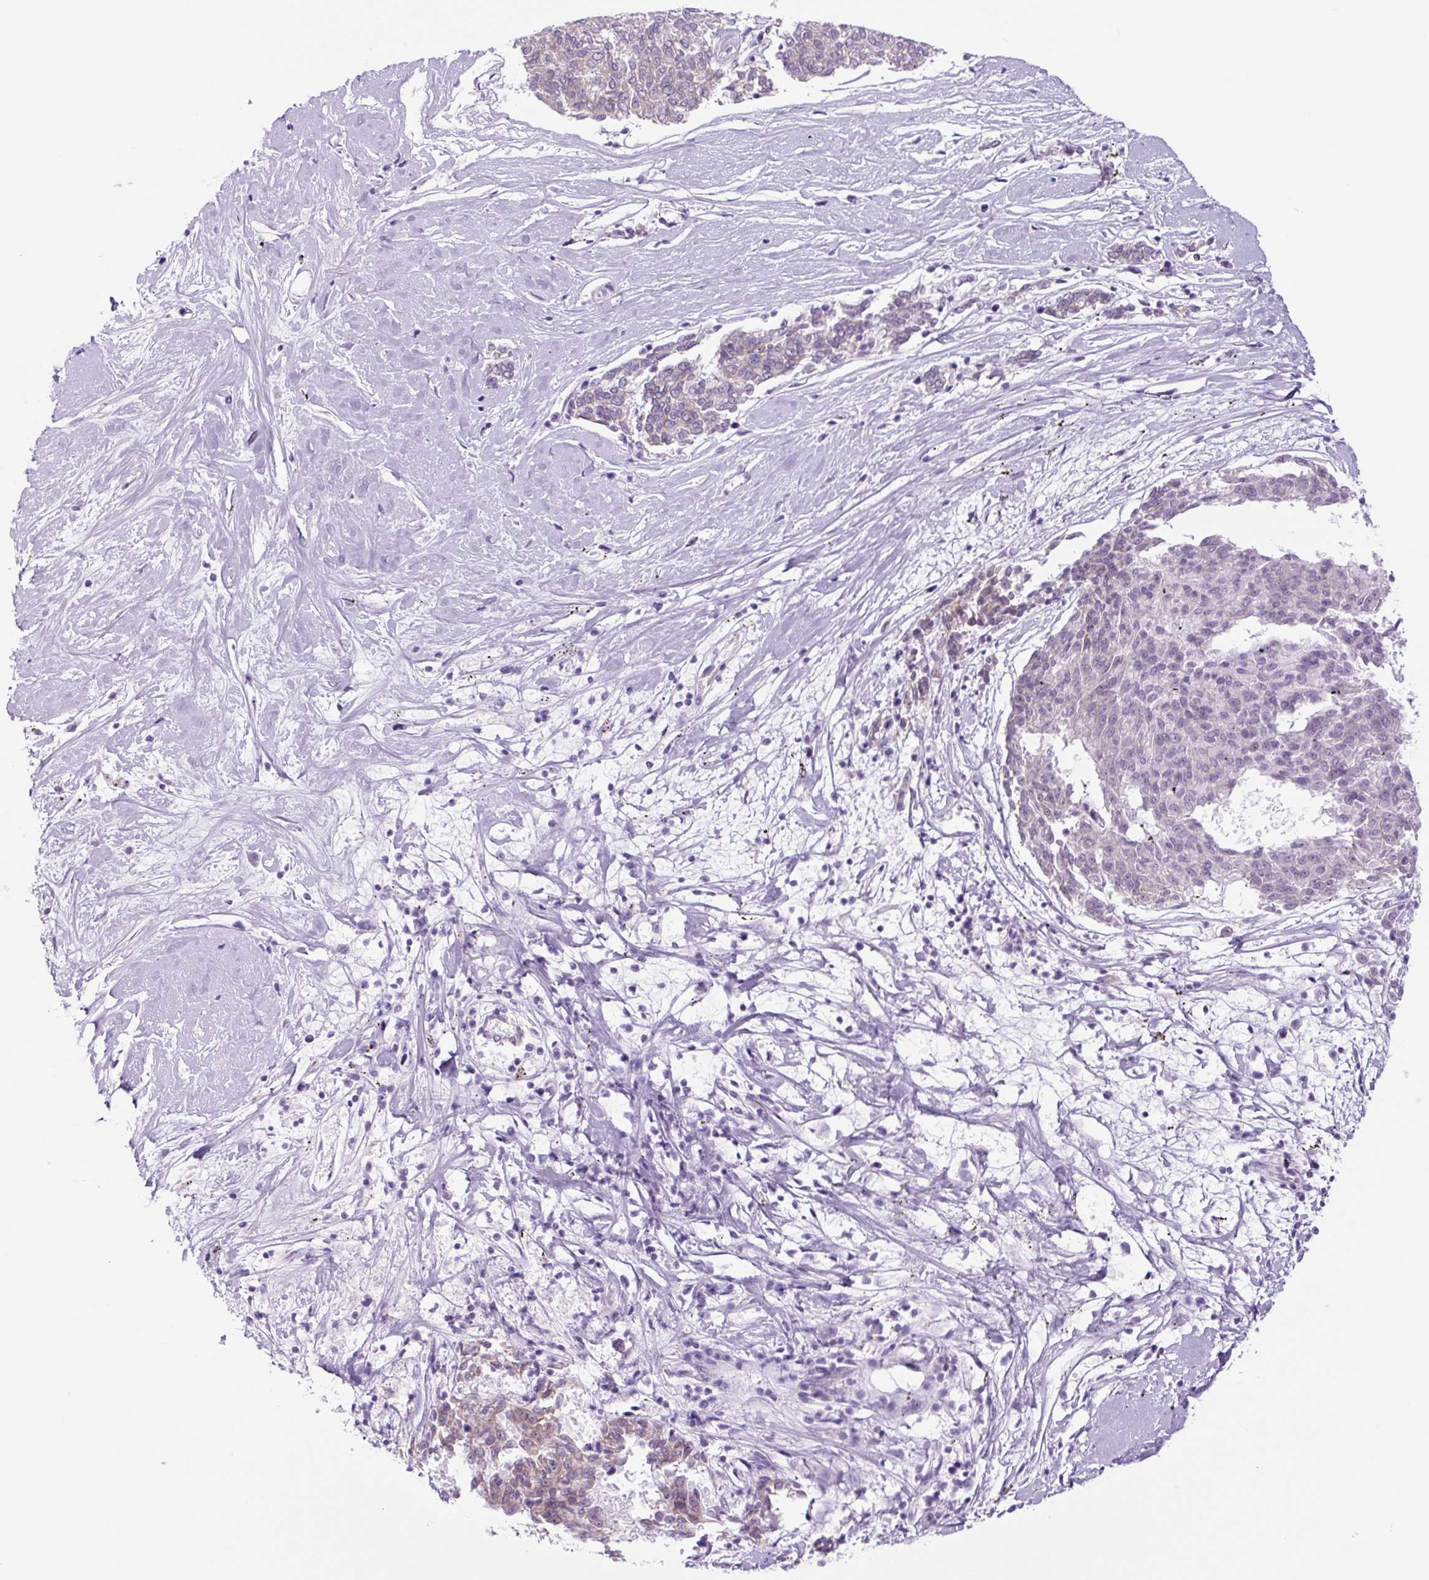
{"staining": {"intensity": "negative", "quantity": "none", "location": "none"}, "tissue": "melanoma", "cell_type": "Tumor cells", "image_type": "cancer", "snomed": [{"axis": "morphology", "description": "Malignant melanoma, NOS"}, {"axis": "topography", "description": "Skin"}], "caption": "Micrograph shows no significant protein expression in tumor cells of malignant melanoma.", "gene": "RRS1", "patient": {"sex": "female", "age": 72}}